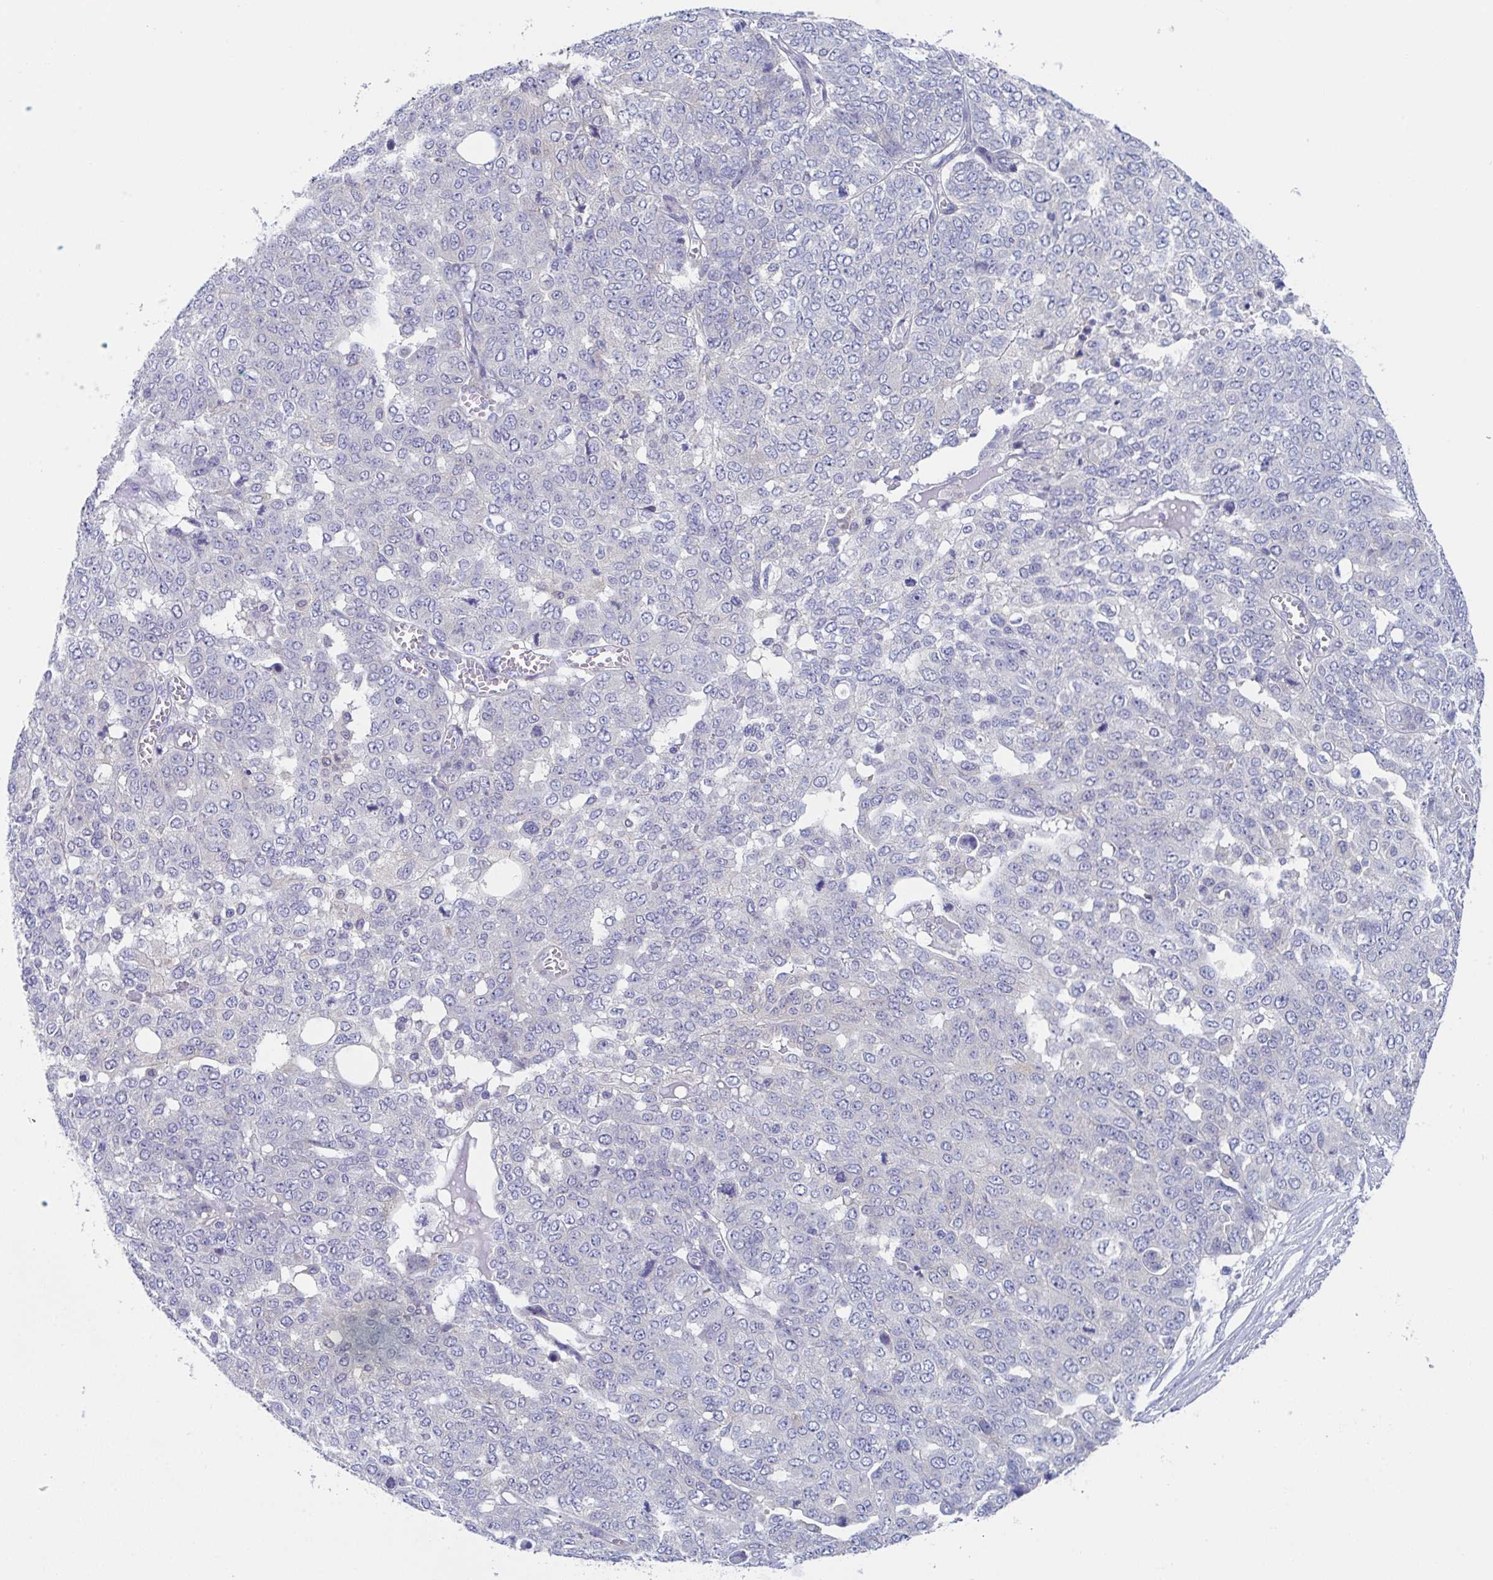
{"staining": {"intensity": "negative", "quantity": "none", "location": "none"}, "tissue": "ovarian cancer", "cell_type": "Tumor cells", "image_type": "cancer", "snomed": [{"axis": "morphology", "description": "Cystadenocarcinoma, serous, NOS"}, {"axis": "topography", "description": "Soft tissue"}, {"axis": "topography", "description": "Ovary"}], "caption": "Immunohistochemistry (IHC) micrograph of human ovarian cancer stained for a protein (brown), which exhibits no positivity in tumor cells.", "gene": "LPIN3", "patient": {"sex": "female", "age": 57}}